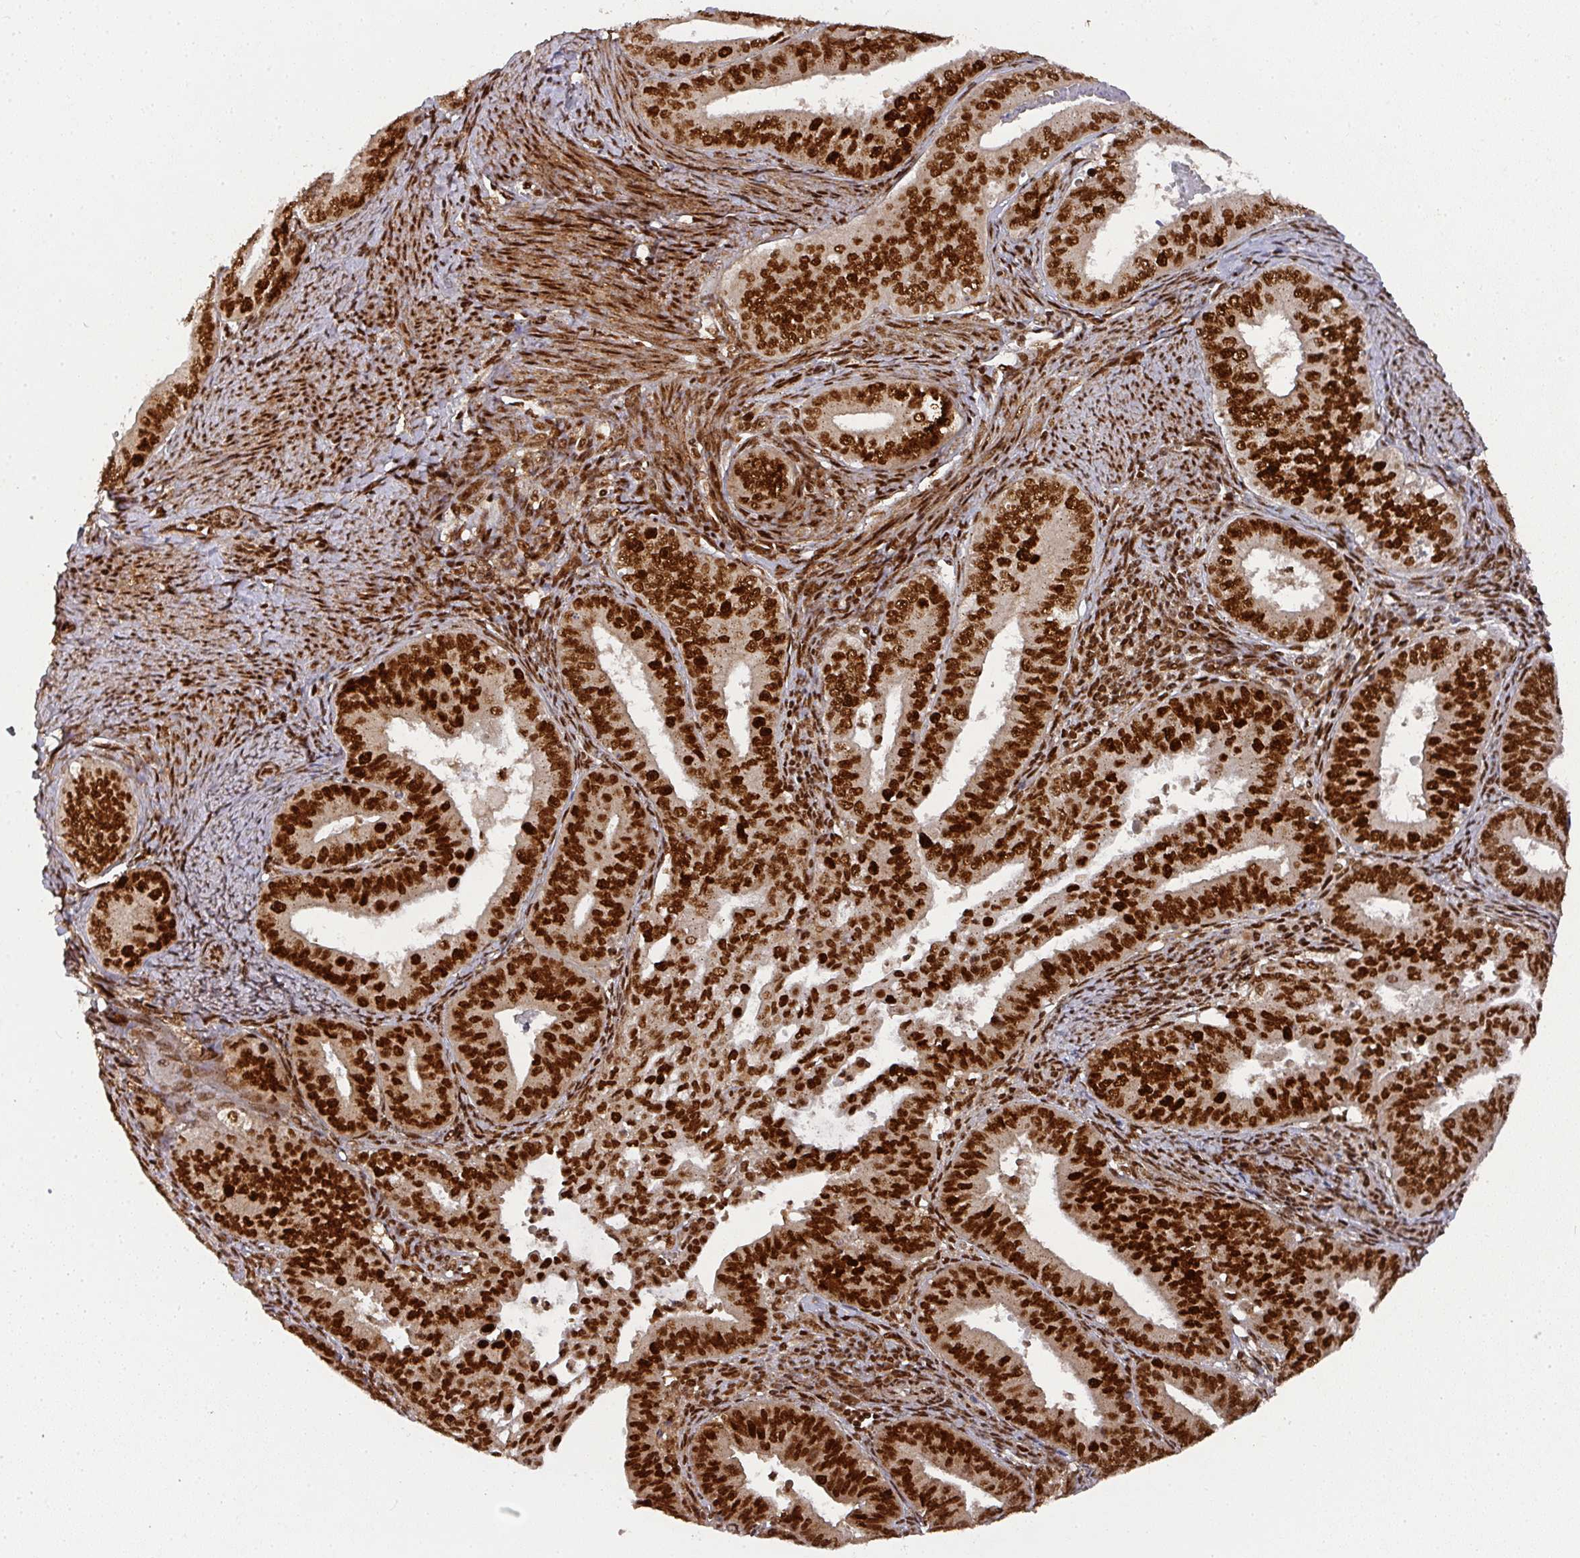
{"staining": {"intensity": "strong", "quantity": ">75%", "location": "nuclear"}, "tissue": "endometrial cancer", "cell_type": "Tumor cells", "image_type": "cancer", "snomed": [{"axis": "morphology", "description": "Adenocarcinoma, NOS"}, {"axis": "topography", "description": "Endometrium"}], "caption": "Protein expression analysis of human endometrial adenocarcinoma reveals strong nuclear positivity in approximately >75% of tumor cells. (IHC, brightfield microscopy, high magnification).", "gene": "DIDO1", "patient": {"sex": "female", "age": 73}}